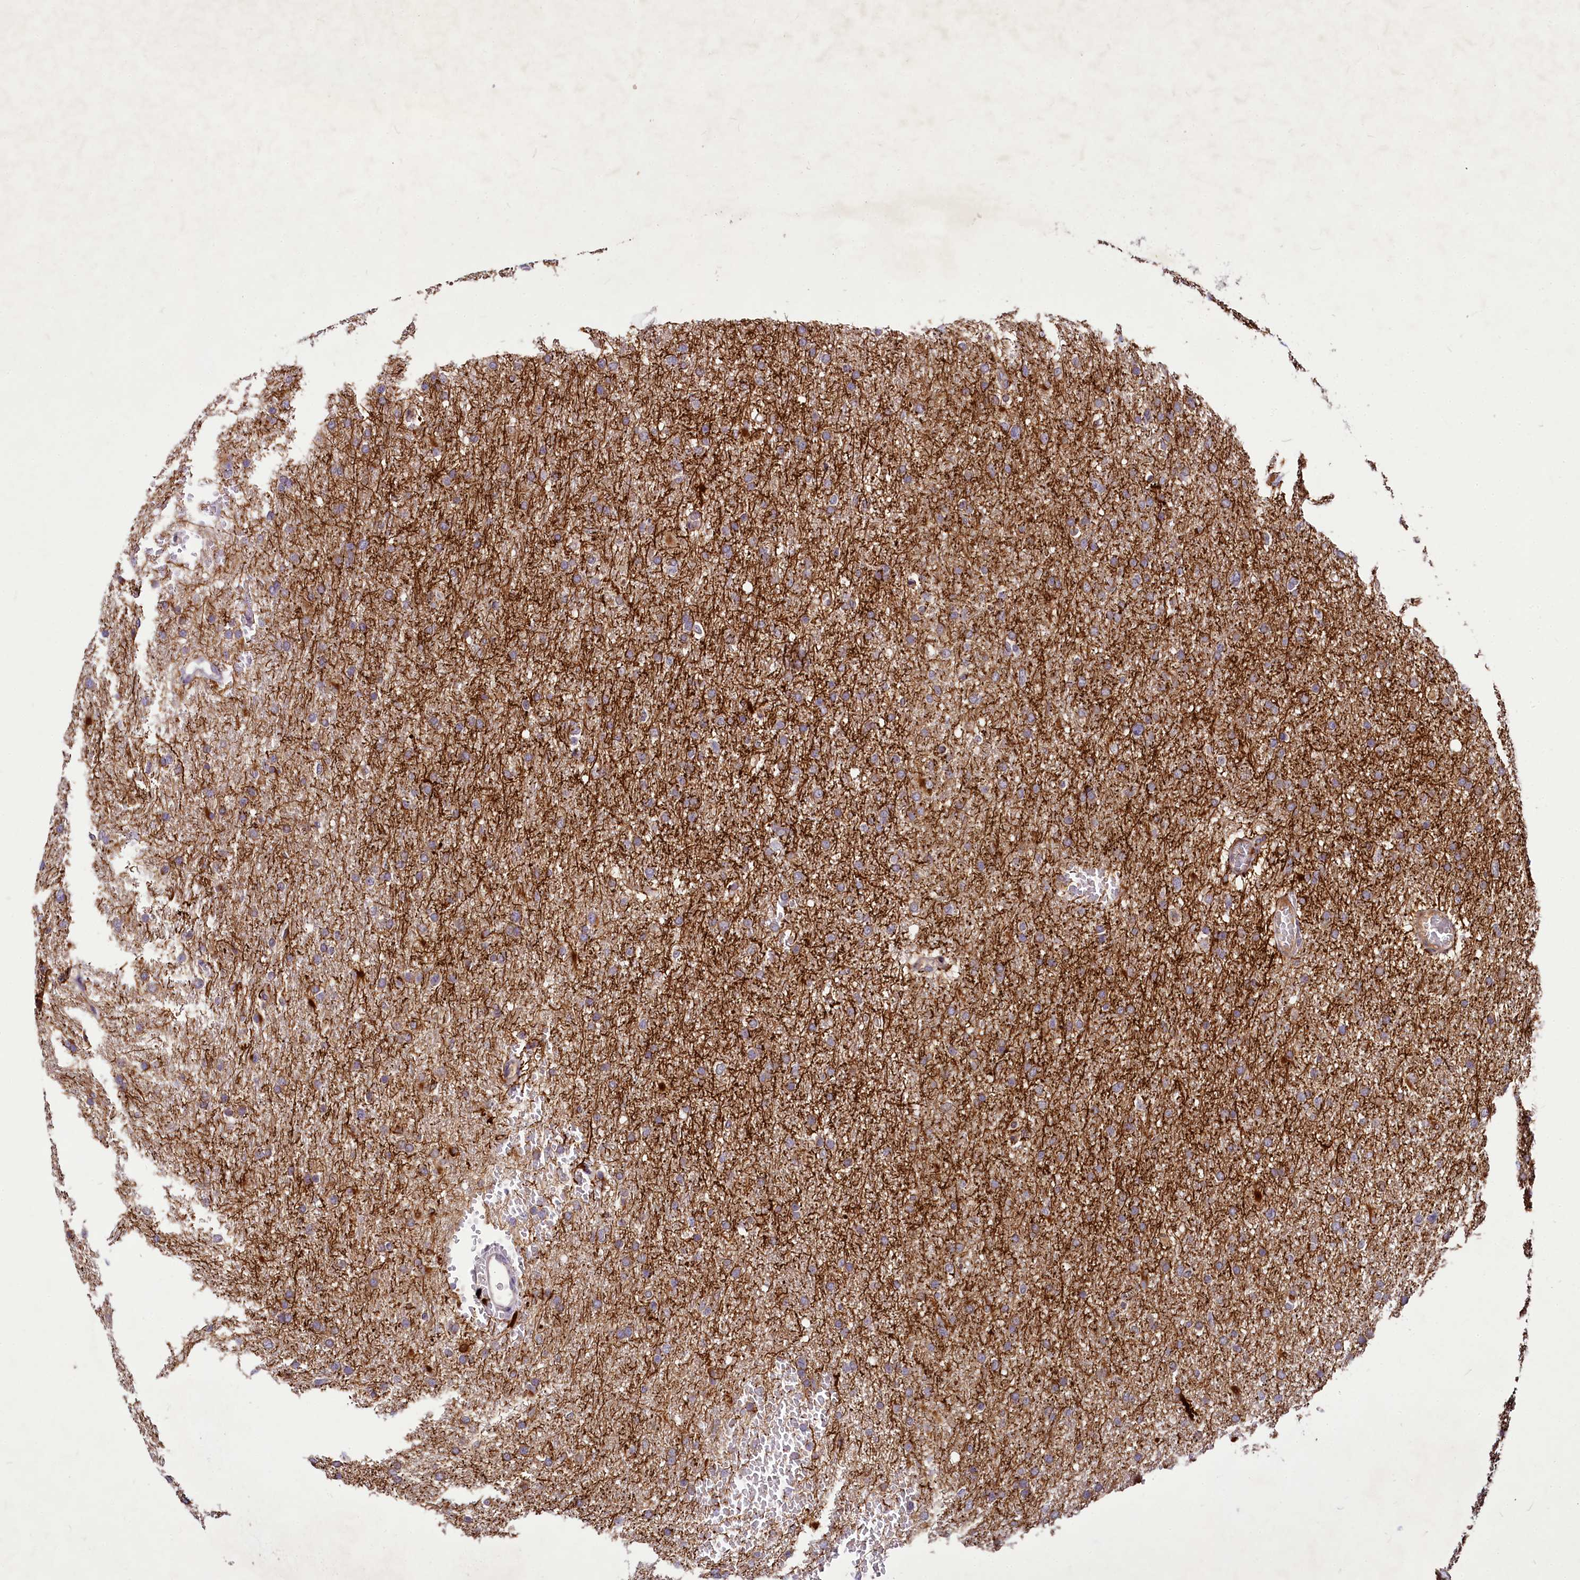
{"staining": {"intensity": "weak", "quantity": "25%-75%", "location": "cytoplasmic/membranous"}, "tissue": "glioma", "cell_type": "Tumor cells", "image_type": "cancer", "snomed": [{"axis": "morphology", "description": "Glioma, malignant, High grade"}, {"axis": "topography", "description": "Cerebral cortex"}], "caption": "Immunohistochemical staining of human glioma displays weak cytoplasmic/membranous protein positivity in about 25%-75% of tumor cells. The protein is shown in brown color, while the nuclei are stained blue.", "gene": "C11orf86", "patient": {"sex": "female", "age": 36}}